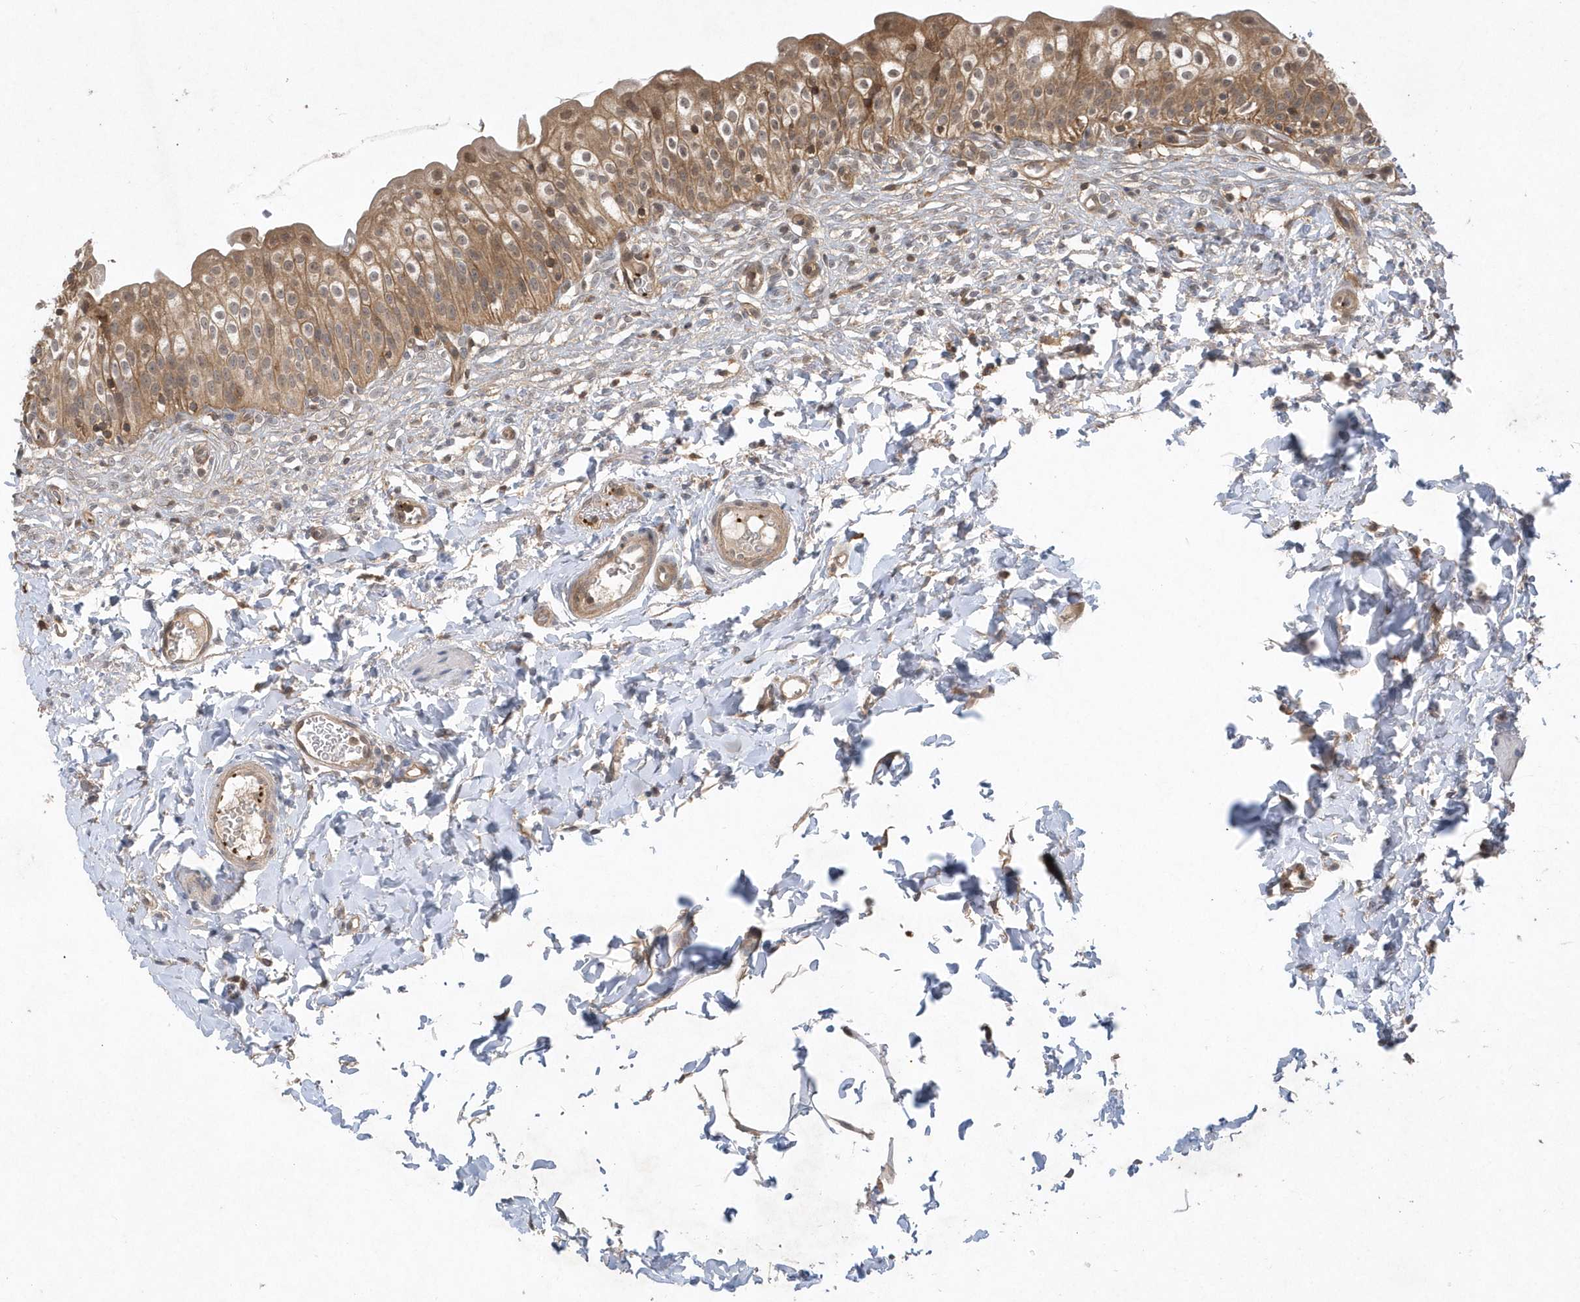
{"staining": {"intensity": "moderate", "quantity": ">75%", "location": "cytoplasmic/membranous"}, "tissue": "urinary bladder", "cell_type": "Urothelial cells", "image_type": "normal", "snomed": [{"axis": "morphology", "description": "Normal tissue, NOS"}, {"axis": "topography", "description": "Urinary bladder"}], "caption": "Protein expression analysis of unremarkable urinary bladder displays moderate cytoplasmic/membranous positivity in about >75% of urothelial cells. Nuclei are stained in blue.", "gene": "ACYP1", "patient": {"sex": "male", "age": 55}}